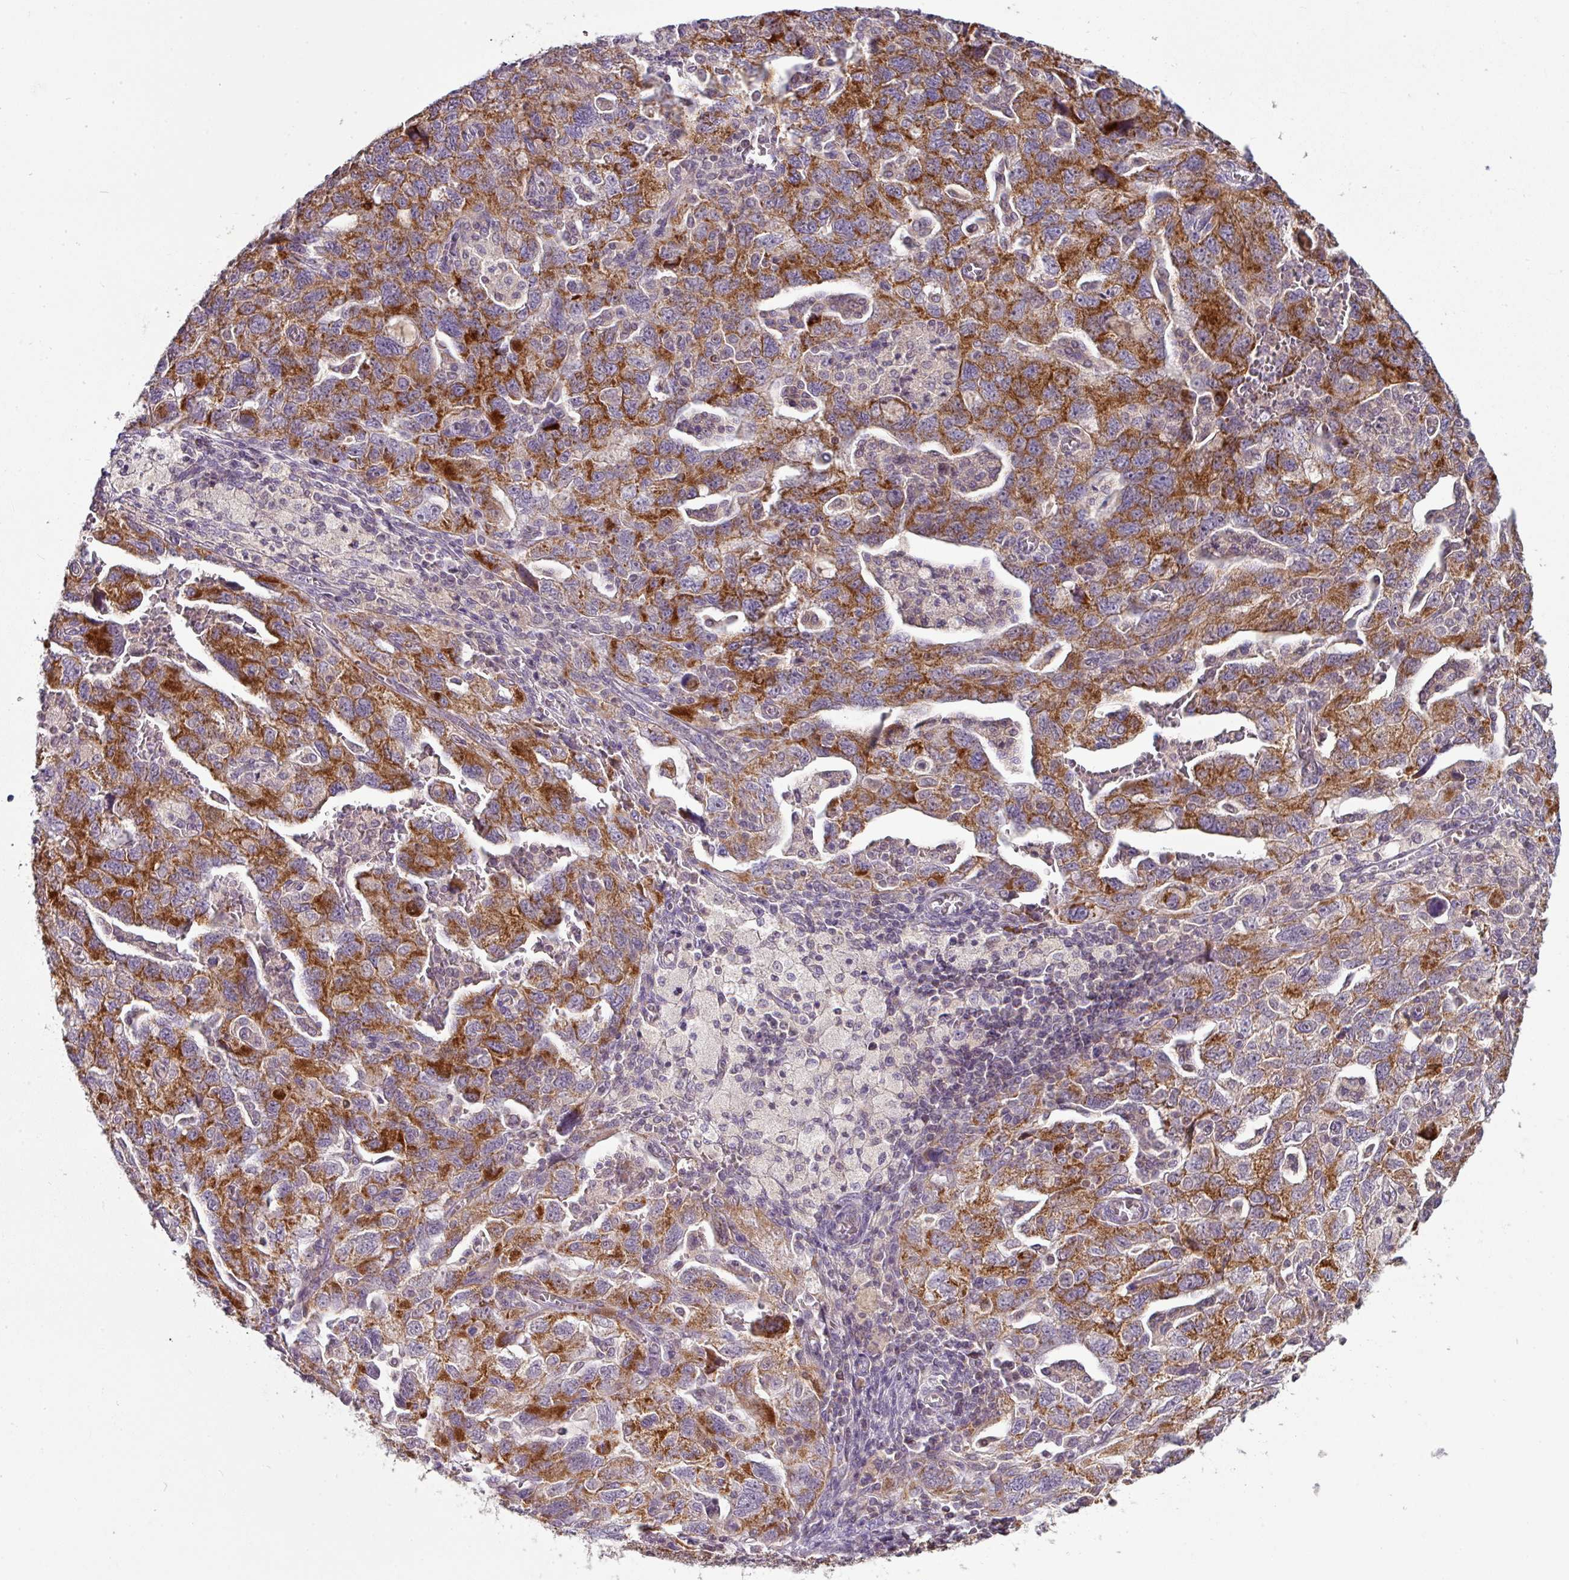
{"staining": {"intensity": "strong", "quantity": ">75%", "location": "cytoplasmic/membranous"}, "tissue": "ovarian cancer", "cell_type": "Tumor cells", "image_type": "cancer", "snomed": [{"axis": "morphology", "description": "Carcinoma, NOS"}, {"axis": "morphology", "description": "Cystadenocarcinoma, serous, NOS"}, {"axis": "topography", "description": "Ovary"}], "caption": "Brown immunohistochemical staining in human ovarian cancer (serous cystadenocarcinoma) reveals strong cytoplasmic/membranous positivity in approximately >75% of tumor cells.", "gene": "TRAPPC1", "patient": {"sex": "female", "age": 69}}